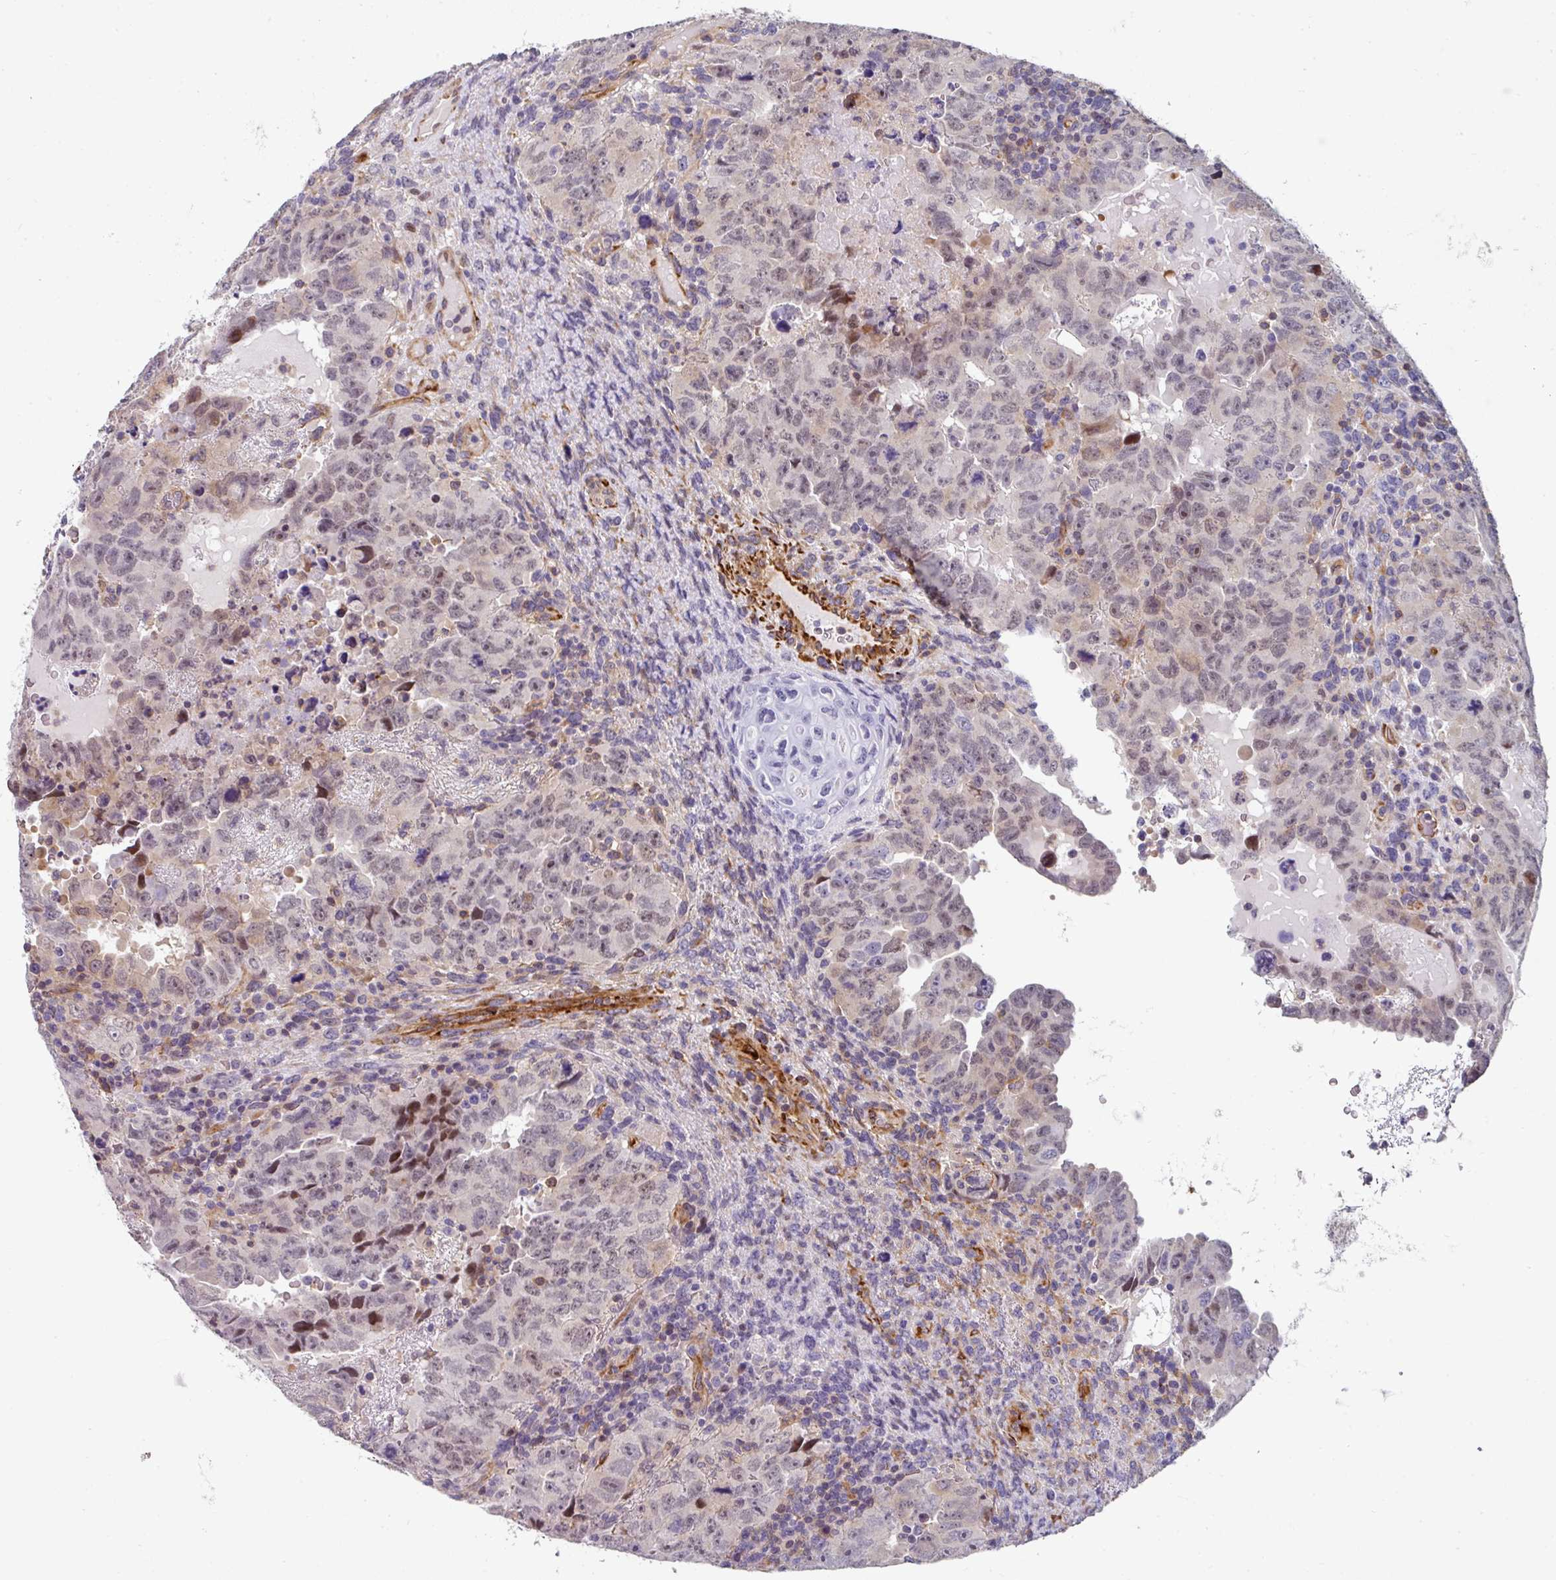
{"staining": {"intensity": "moderate", "quantity": "<25%", "location": "cytoplasmic/membranous,nuclear"}, "tissue": "testis cancer", "cell_type": "Tumor cells", "image_type": "cancer", "snomed": [{"axis": "morphology", "description": "Carcinoma, Embryonal, NOS"}, {"axis": "topography", "description": "Testis"}], "caption": "Protein expression analysis of human testis embryonal carcinoma reveals moderate cytoplasmic/membranous and nuclear staining in approximately <25% of tumor cells.", "gene": "BEND5", "patient": {"sex": "male", "age": 24}}